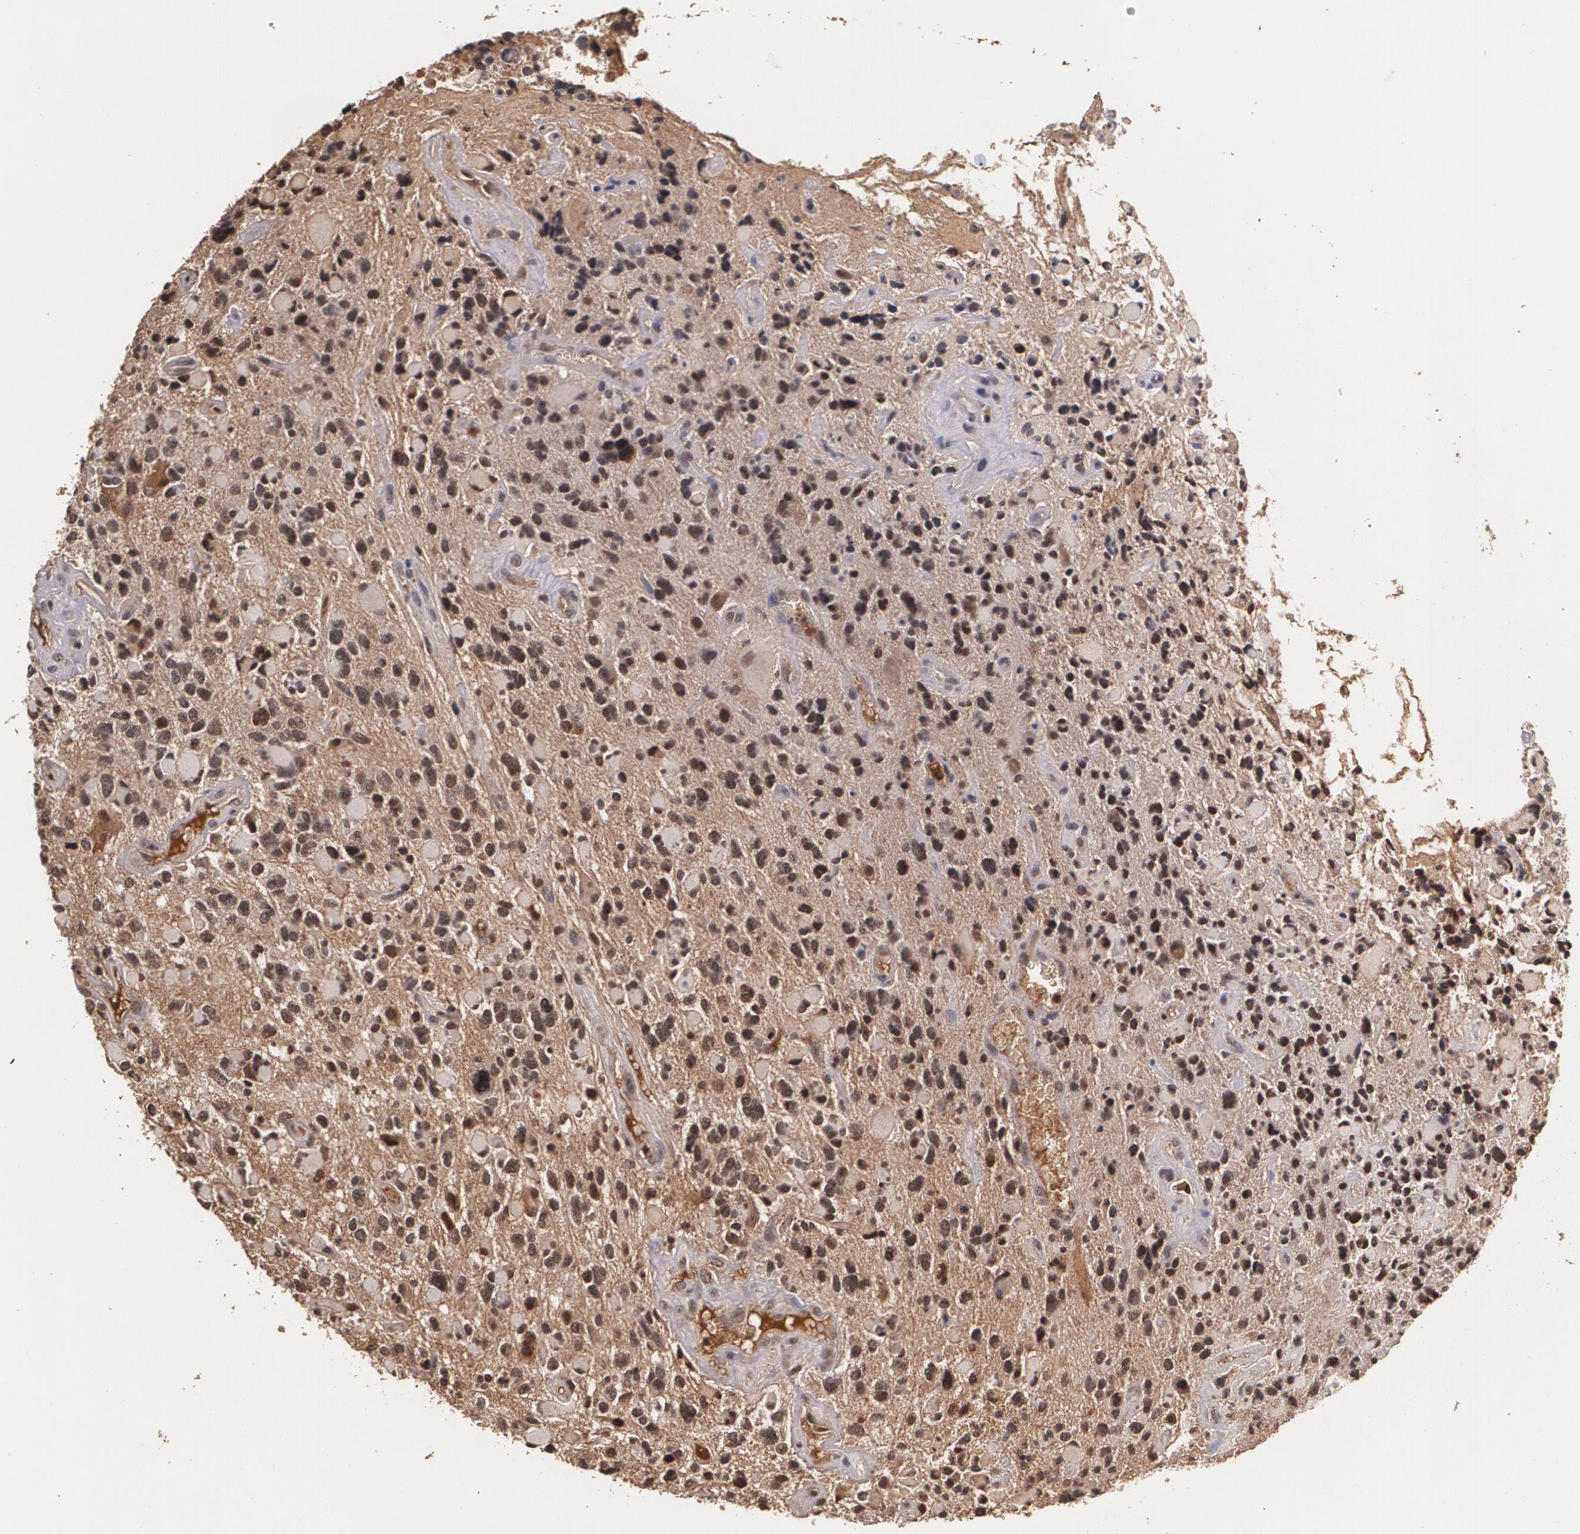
{"staining": {"intensity": "strong", "quantity": ">75%", "location": "cytoplasmic/membranous"}, "tissue": "glioma", "cell_type": "Tumor cells", "image_type": "cancer", "snomed": [{"axis": "morphology", "description": "Glioma, malignant, High grade"}, {"axis": "topography", "description": "Brain"}], "caption": "Immunohistochemistry image of human malignant glioma (high-grade) stained for a protein (brown), which shows high levels of strong cytoplasmic/membranous expression in approximately >75% of tumor cells.", "gene": "PTS", "patient": {"sex": "female", "age": 37}}